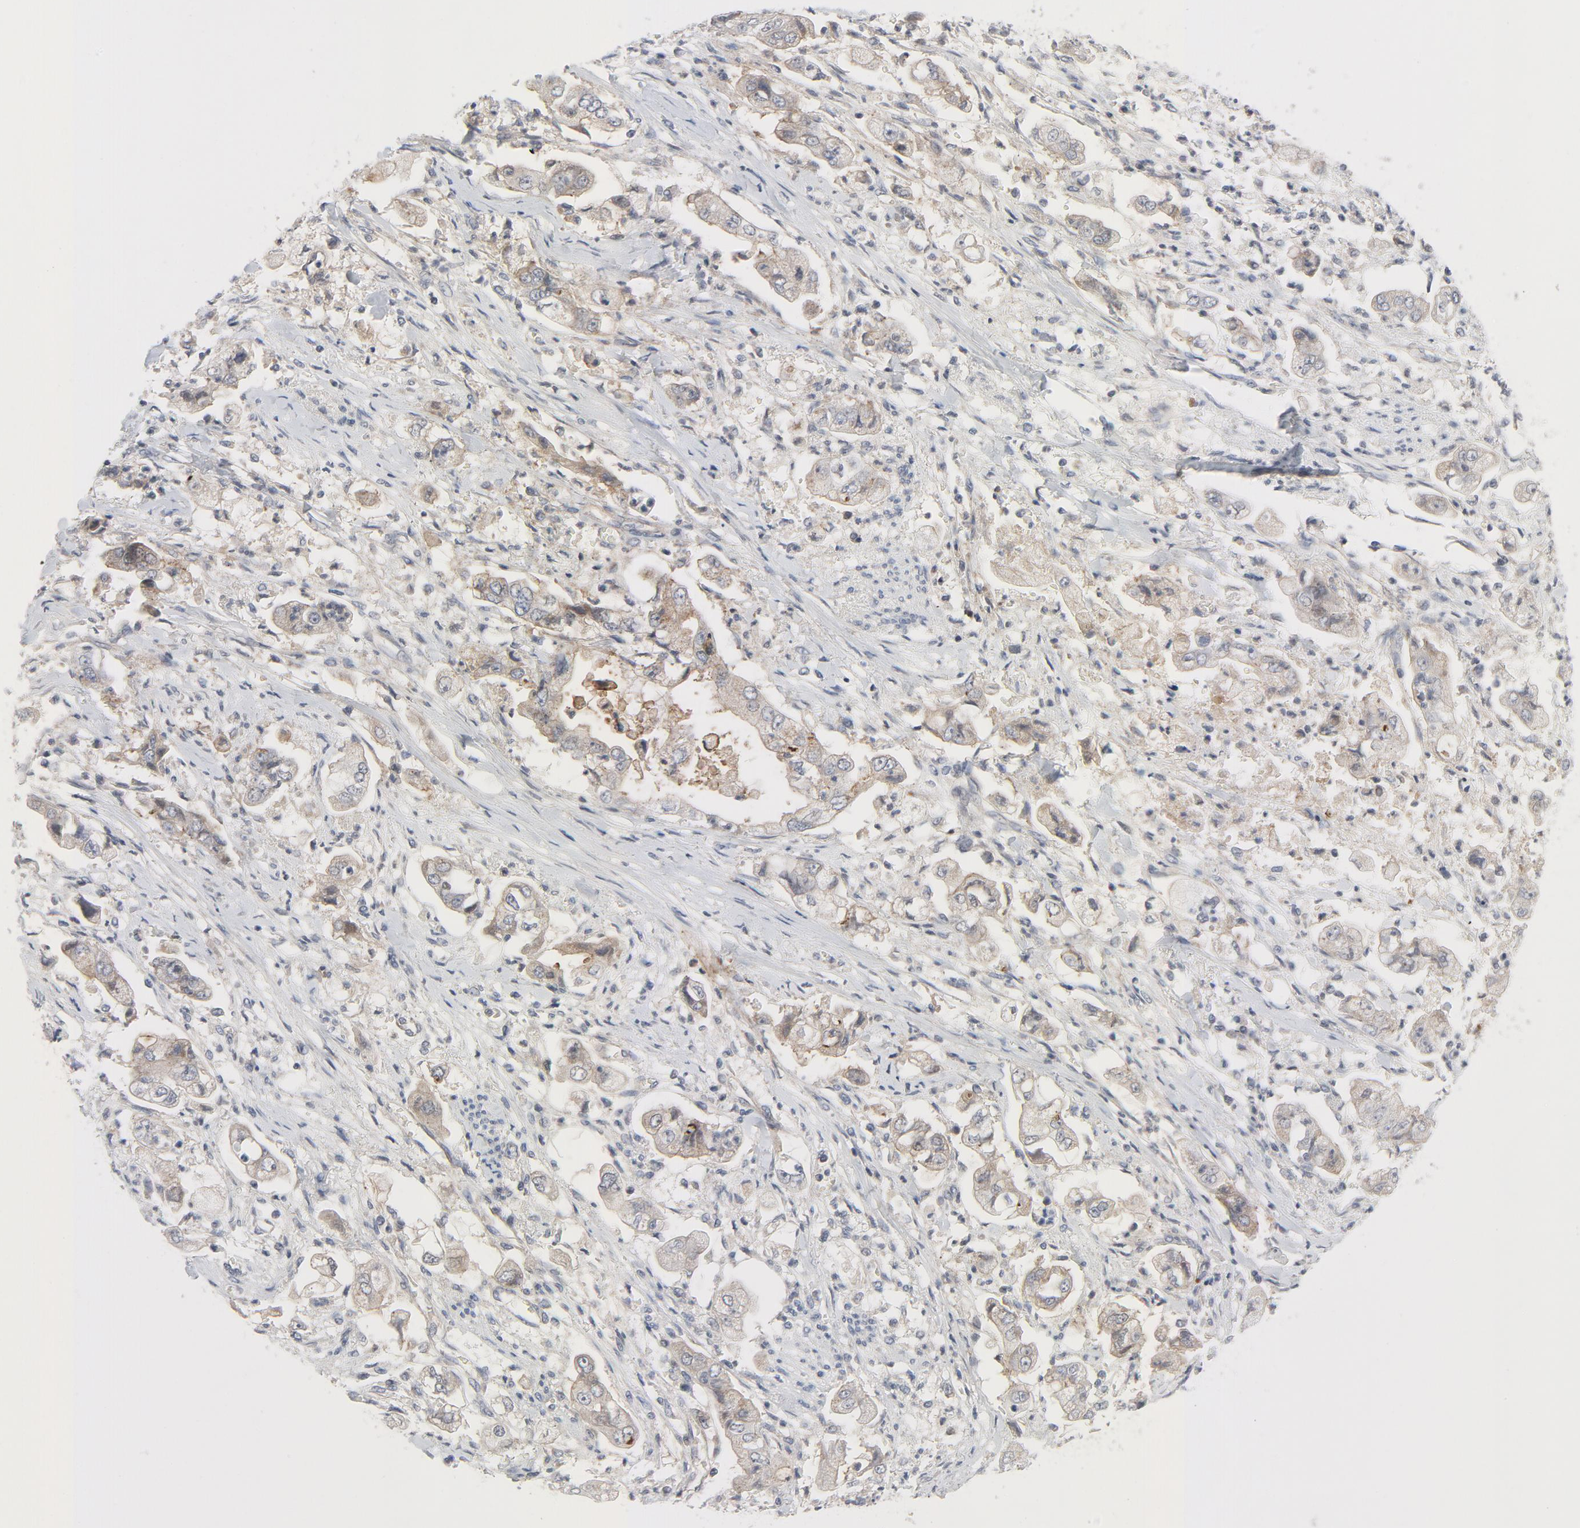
{"staining": {"intensity": "weak", "quantity": ">75%", "location": "cytoplasmic/membranous"}, "tissue": "stomach cancer", "cell_type": "Tumor cells", "image_type": "cancer", "snomed": [{"axis": "morphology", "description": "Adenocarcinoma, NOS"}, {"axis": "topography", "description": "Stomach"}], "caption": "Protein staining reveals weak cytoplasmic/membranous positivity in approximately >75% of tumor cells in stomach cancer (adenocarcinoma).", "gene": "TSG101", "patient": {"sex": "male", "age": 62}}